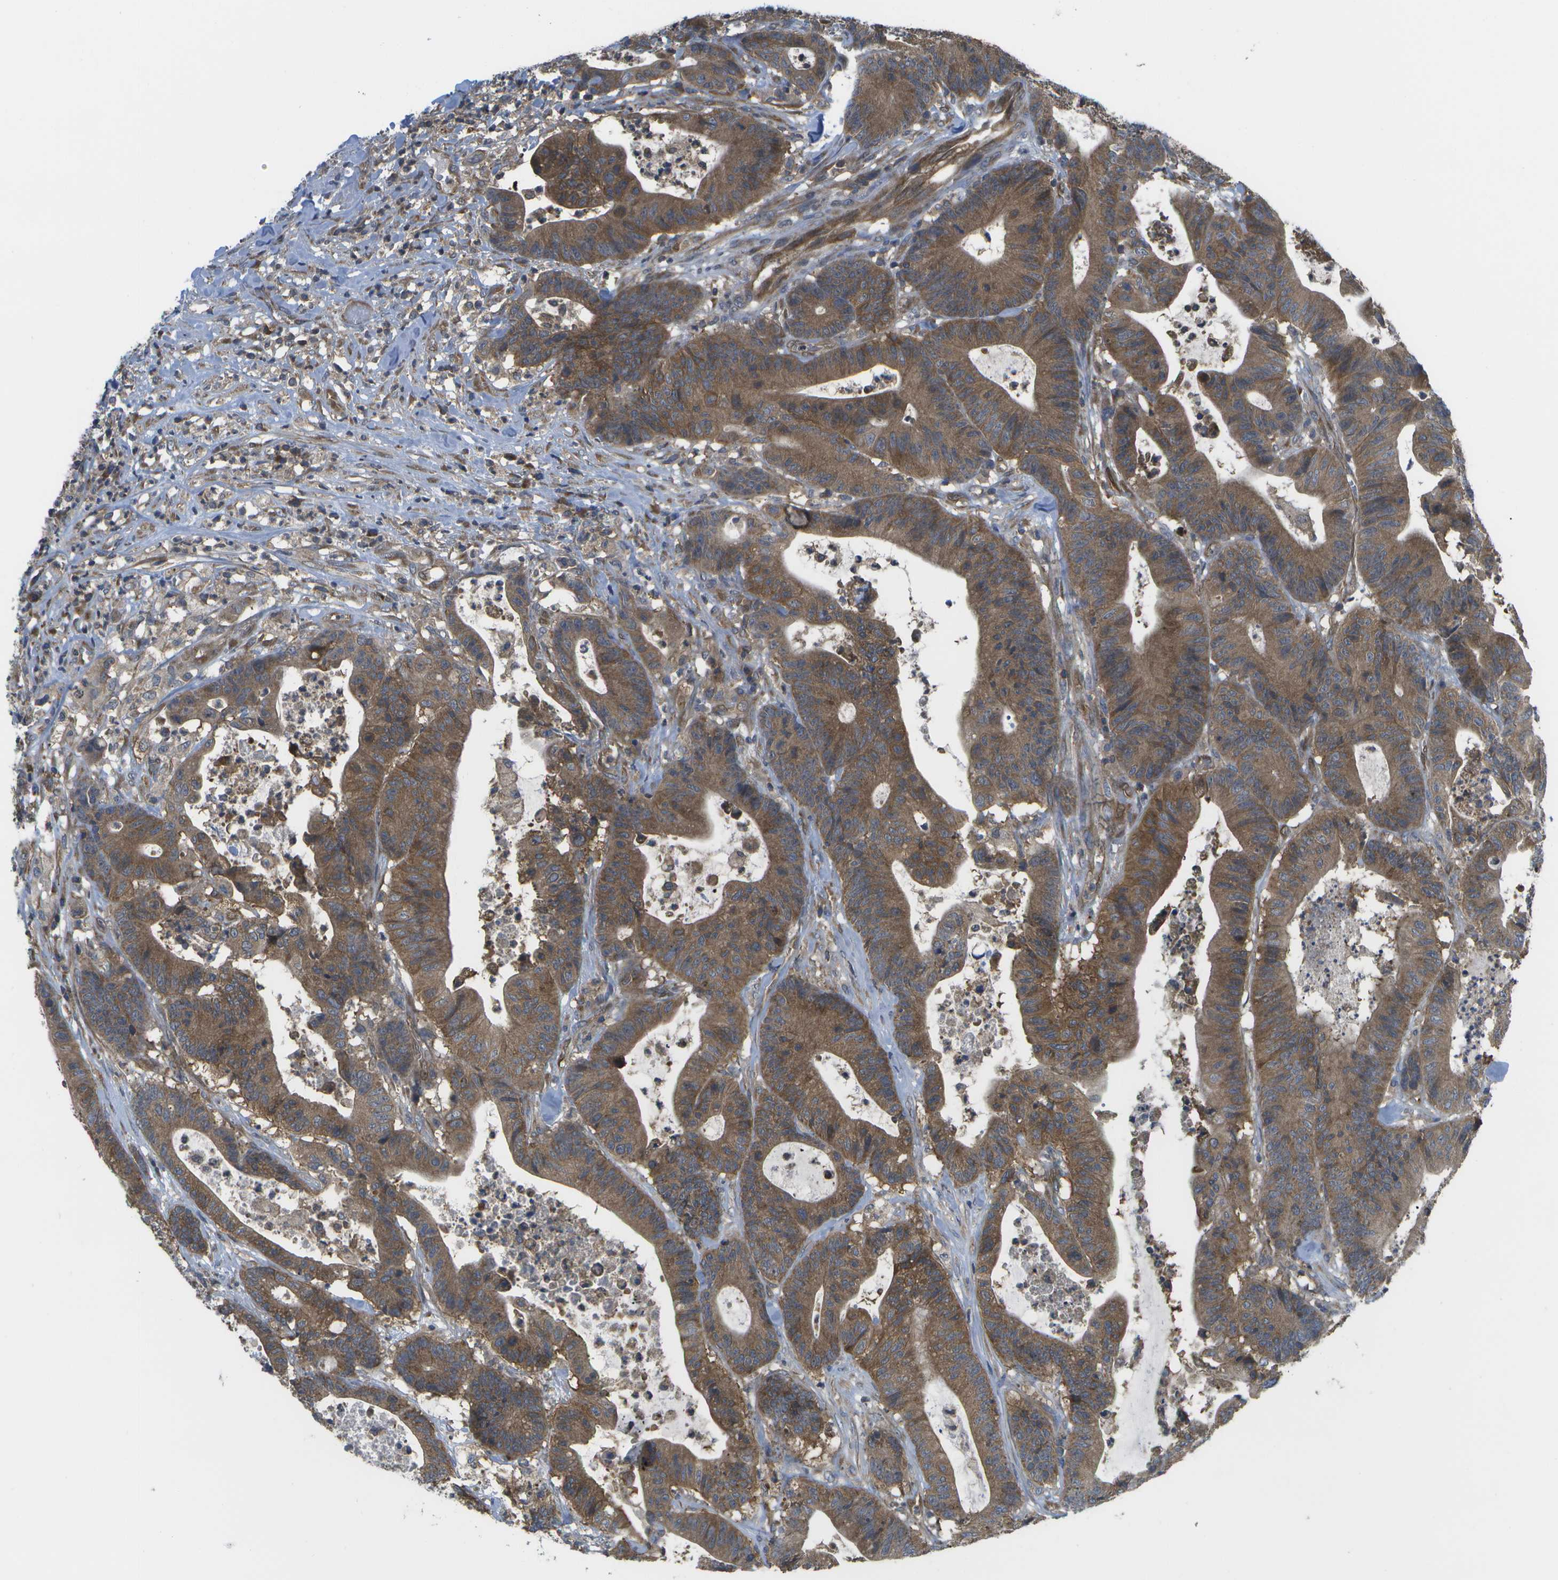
{"staining": {"intensity": "moderate", "quantity": ">75%", "location": "cytoplasmic/membranous"}, "tissue": "colorectal cancer", "cell_type": "Tumor cells", "image_type": "cancer", "snomed": [{"axis": "morphology", "description": "Adenocarcinoma, NOS"}, {"axis": "topography", "description": "Colon"}], "caption": "Moderate cytoplasmic/membranous protein positivity is identified in approximately >75% of tumor cells in adenocarcinoma (colorectal).", "gene": "DPM3", "patient": {"sex": "female", "age": 84}}